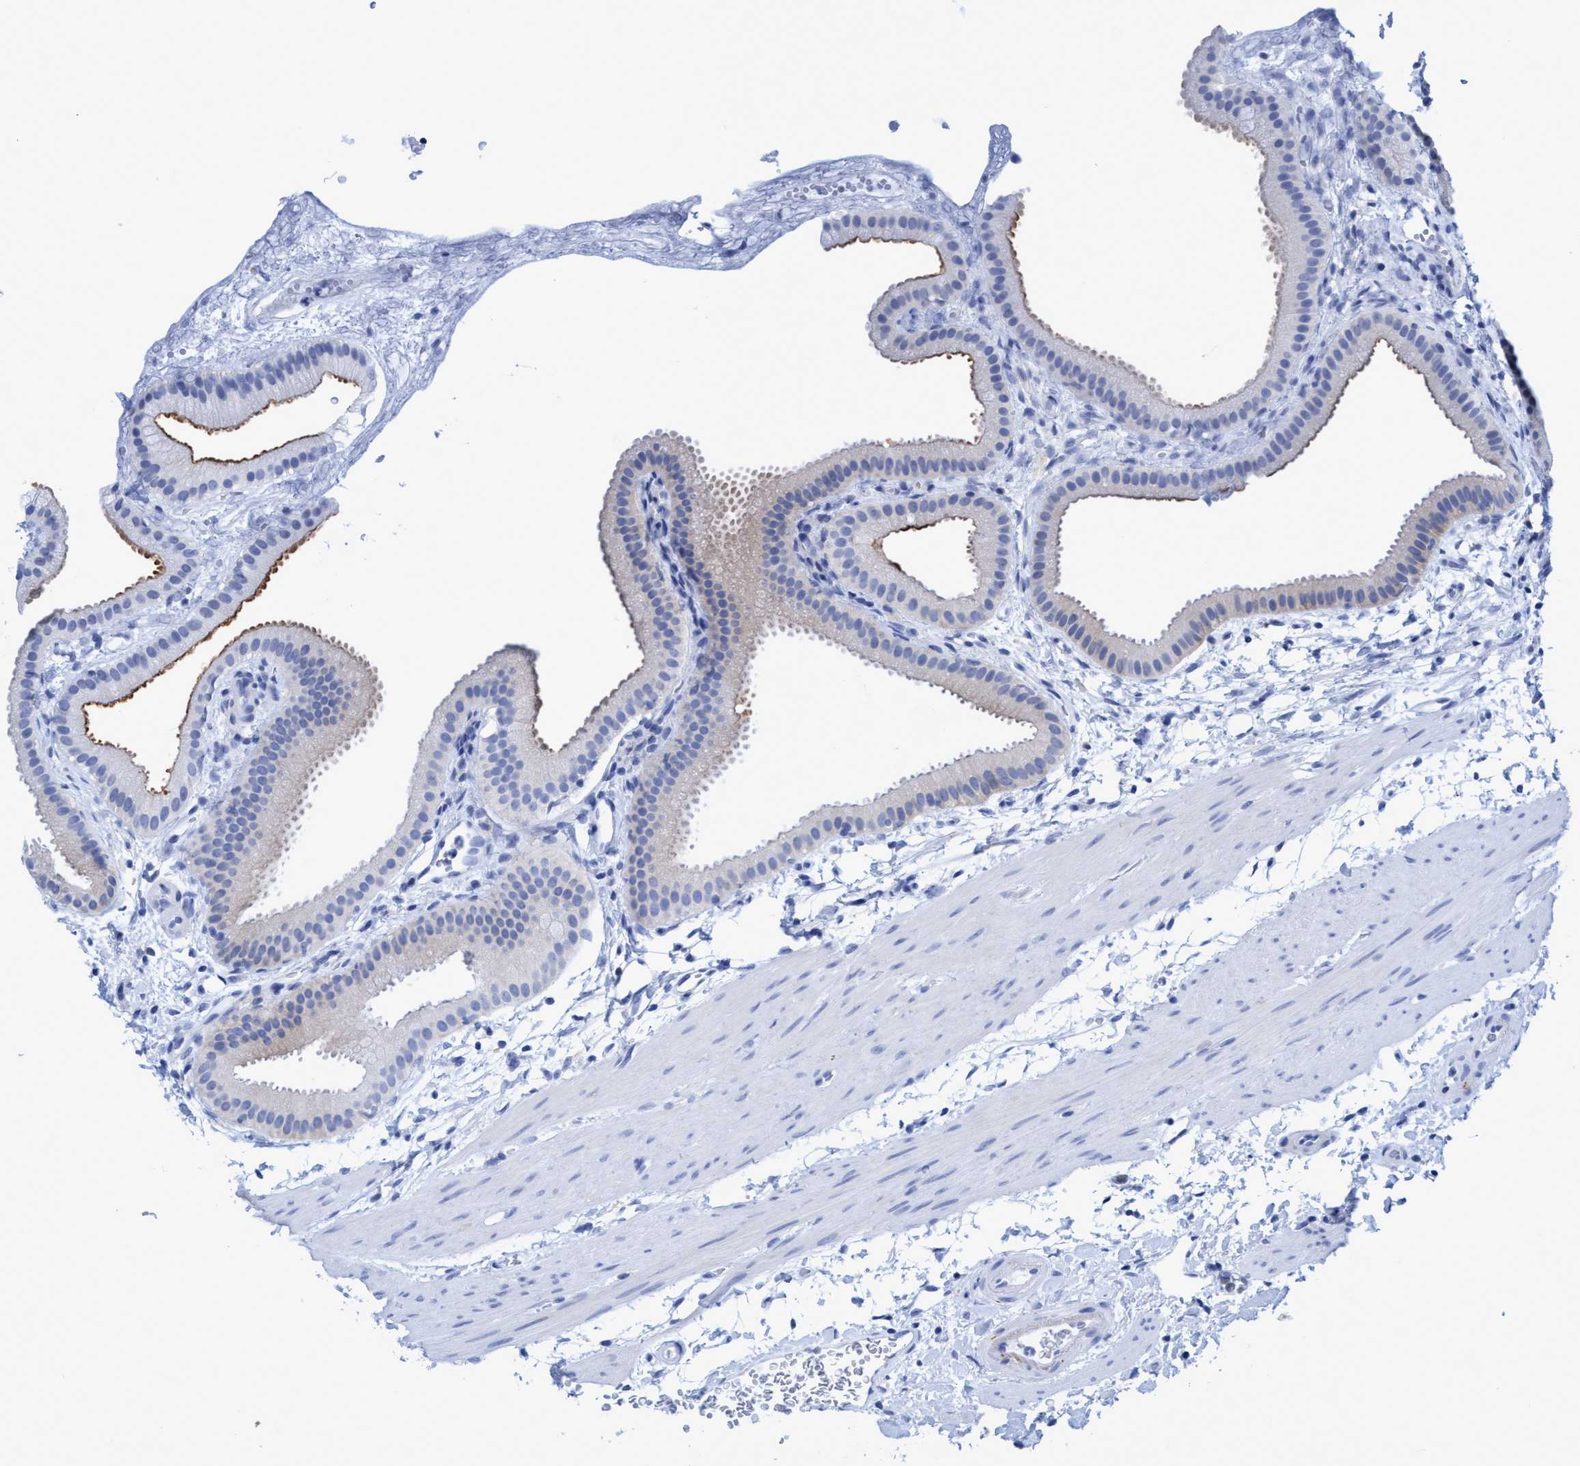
{"staining": {"intensity": "strong", "quantity": "<25%", "location": "cytoplasmic/membranous"}, "tissue": "gallbladder", "cell_type": "Glandular cells", "image_type": "normal", "snomed": [{"axis": "morphology", "description": "Normal tissue, NOS"}, {"axis": "topography", "description": "Gallbladder"}], "caption": "IHC photomicrograph of benign gallbladder: gallbladder stained using immunohistochemistry (IHC) displays medium levels of strong protein expression localized specifically in the cytoplasmic/membranous of glandular cells, appearing as a cytoplasmic/membranous brown color.", "gene": "PLPPR1", "patient": {"sex": "female", "age": 64}}